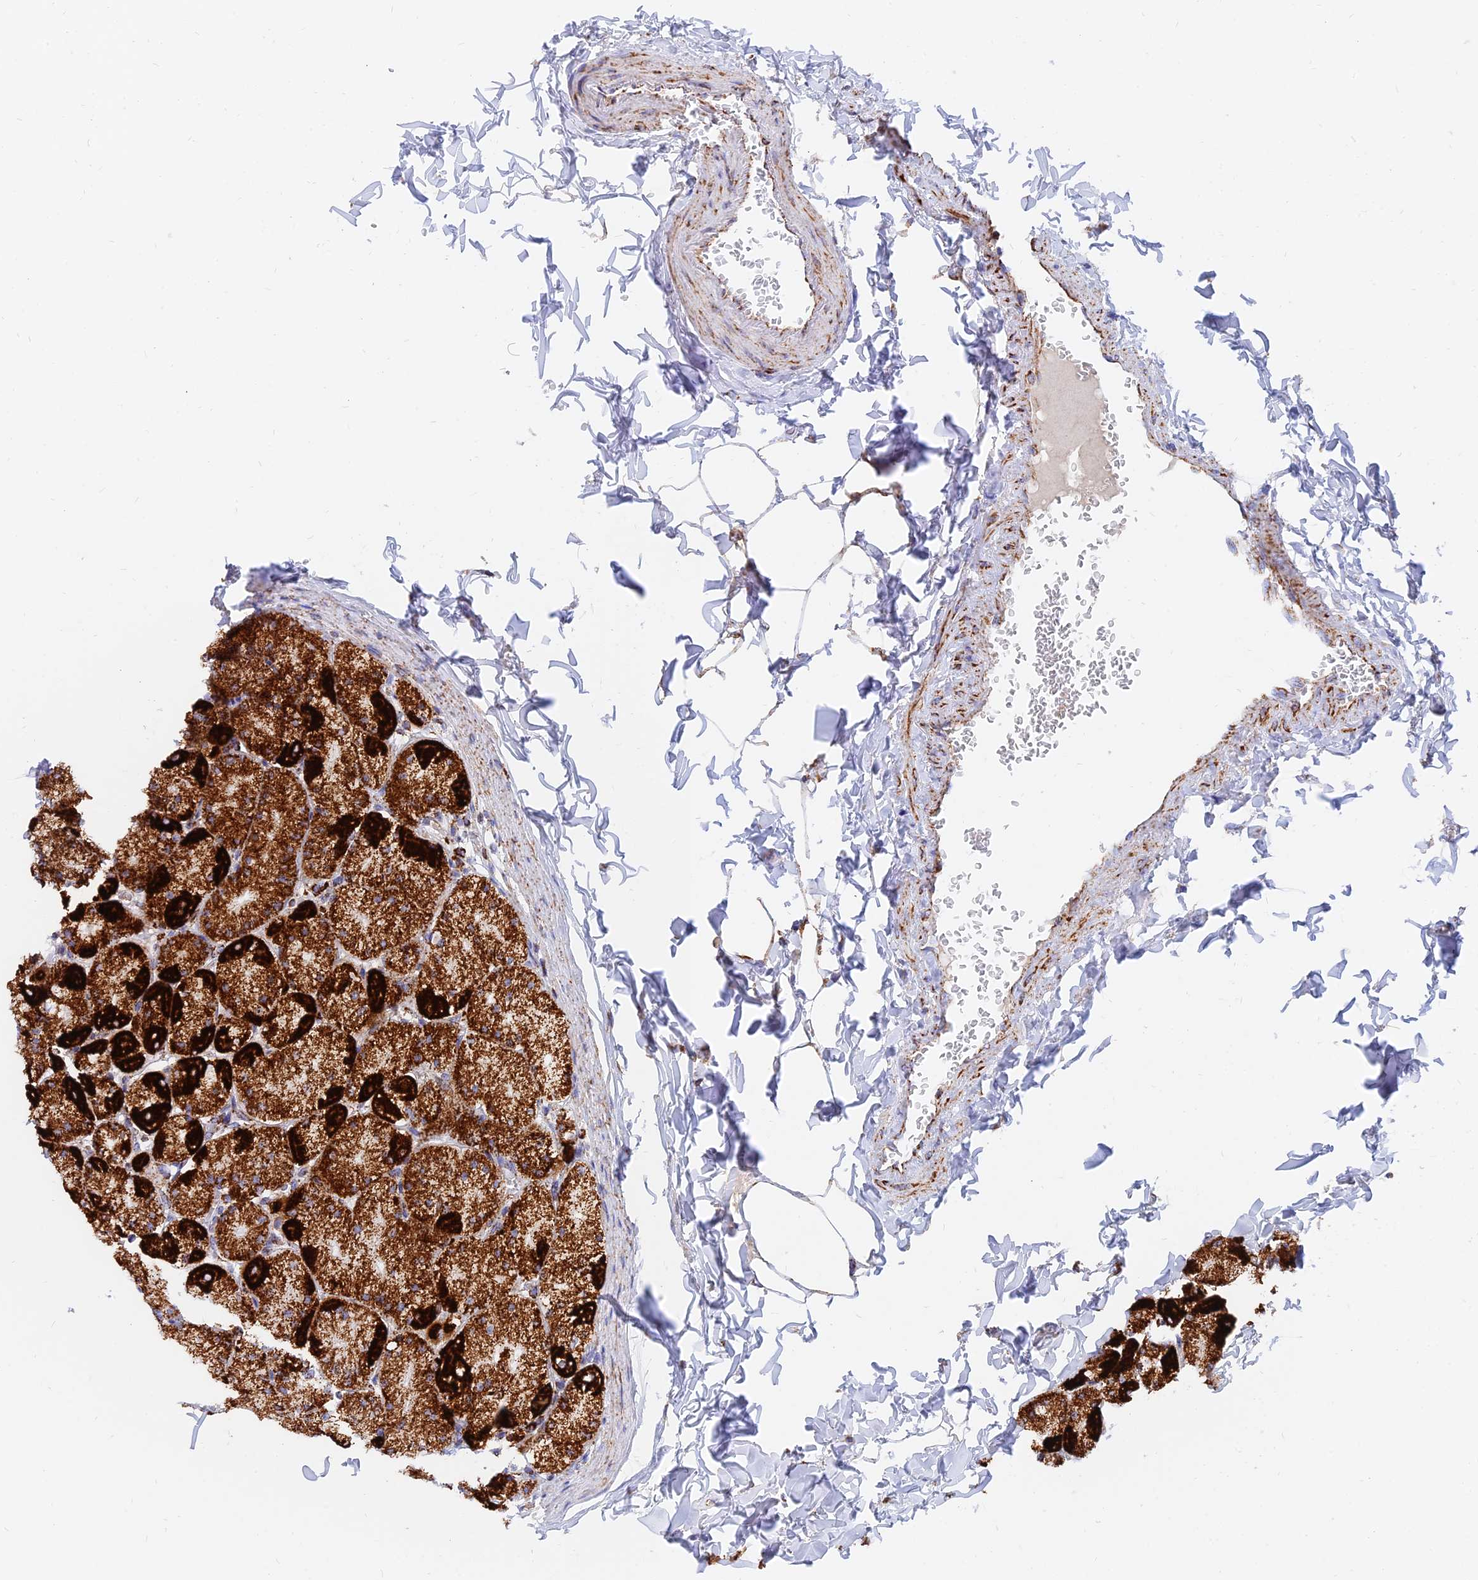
{"staining": {"intensity": "strong", "quantity": ">75%", "location": "cytoplasmic/membranous"}, "tissue": "stomach", "cell_type": "Glandular cells", "image_type": "normal", "snomed": [{"axis": "morphology", "description": "Normal tissue, NOS"}, {"axis": "topography", "description": "Stomach, upper"}], "caption": "Stomach stained for a protein (brown) reveals strong cytoplasmic/membranous positive staining in approximately >75% of glandular cells.", "gene": "NDUFB6", "patient": {"sex": "female", "age": 56}}